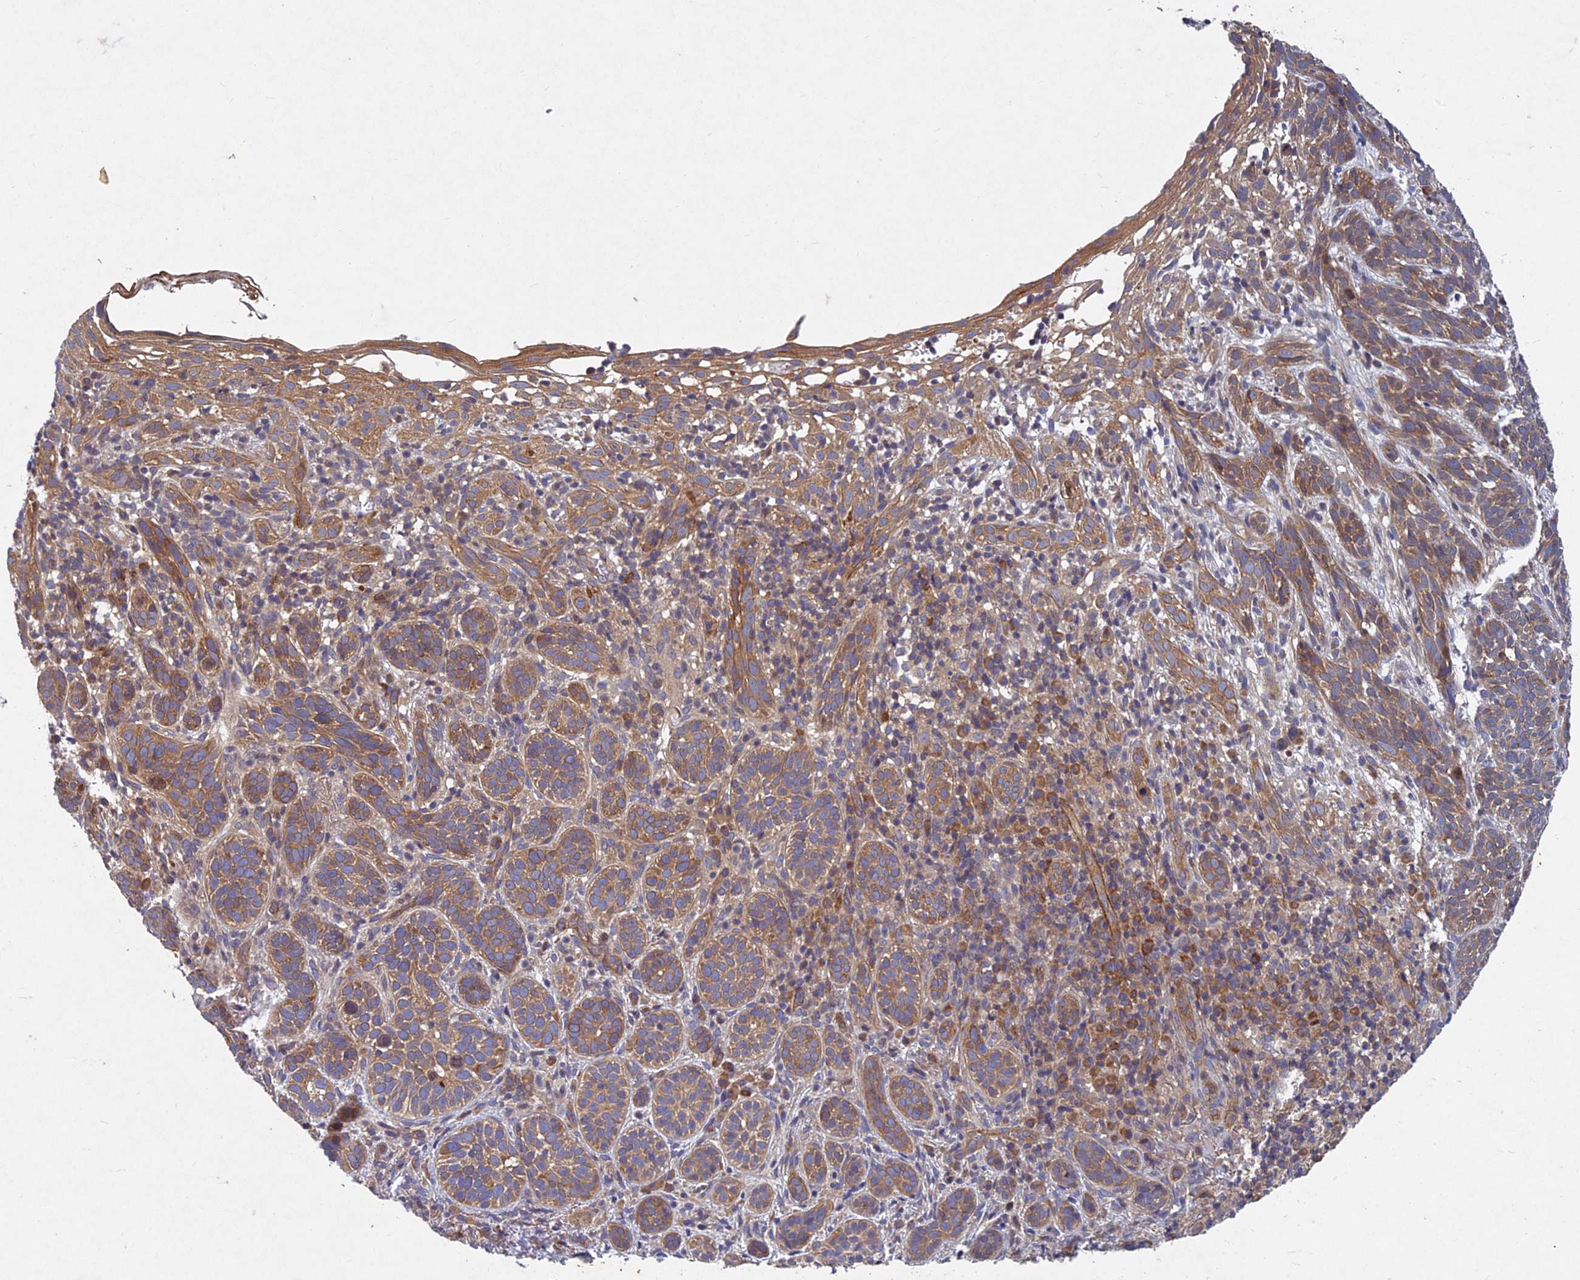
{"staining": {"intensity": "moderate", "quantity": ">75%", "location": "cytoplasmic/membranous"}, "tissue": "skin cancer", "cell_type": "Tumor cells", "image_type": "cancer", "snomed": [{"axis": "morphology", "description": "Basal cell carcinoma"}, {"axis": "topography", "description": "Skin"}], "caption": "Immunohistochemical staining of human skin cancer demonstrates moderate cytoplasmic/membranous protein positivity in approximately >75% of tumor cells. (brown staining indicates protein expression, while blue staining denotes nuclei).", "gene": "NCAPG", "patient": {"sex": "male", "age": 71}}